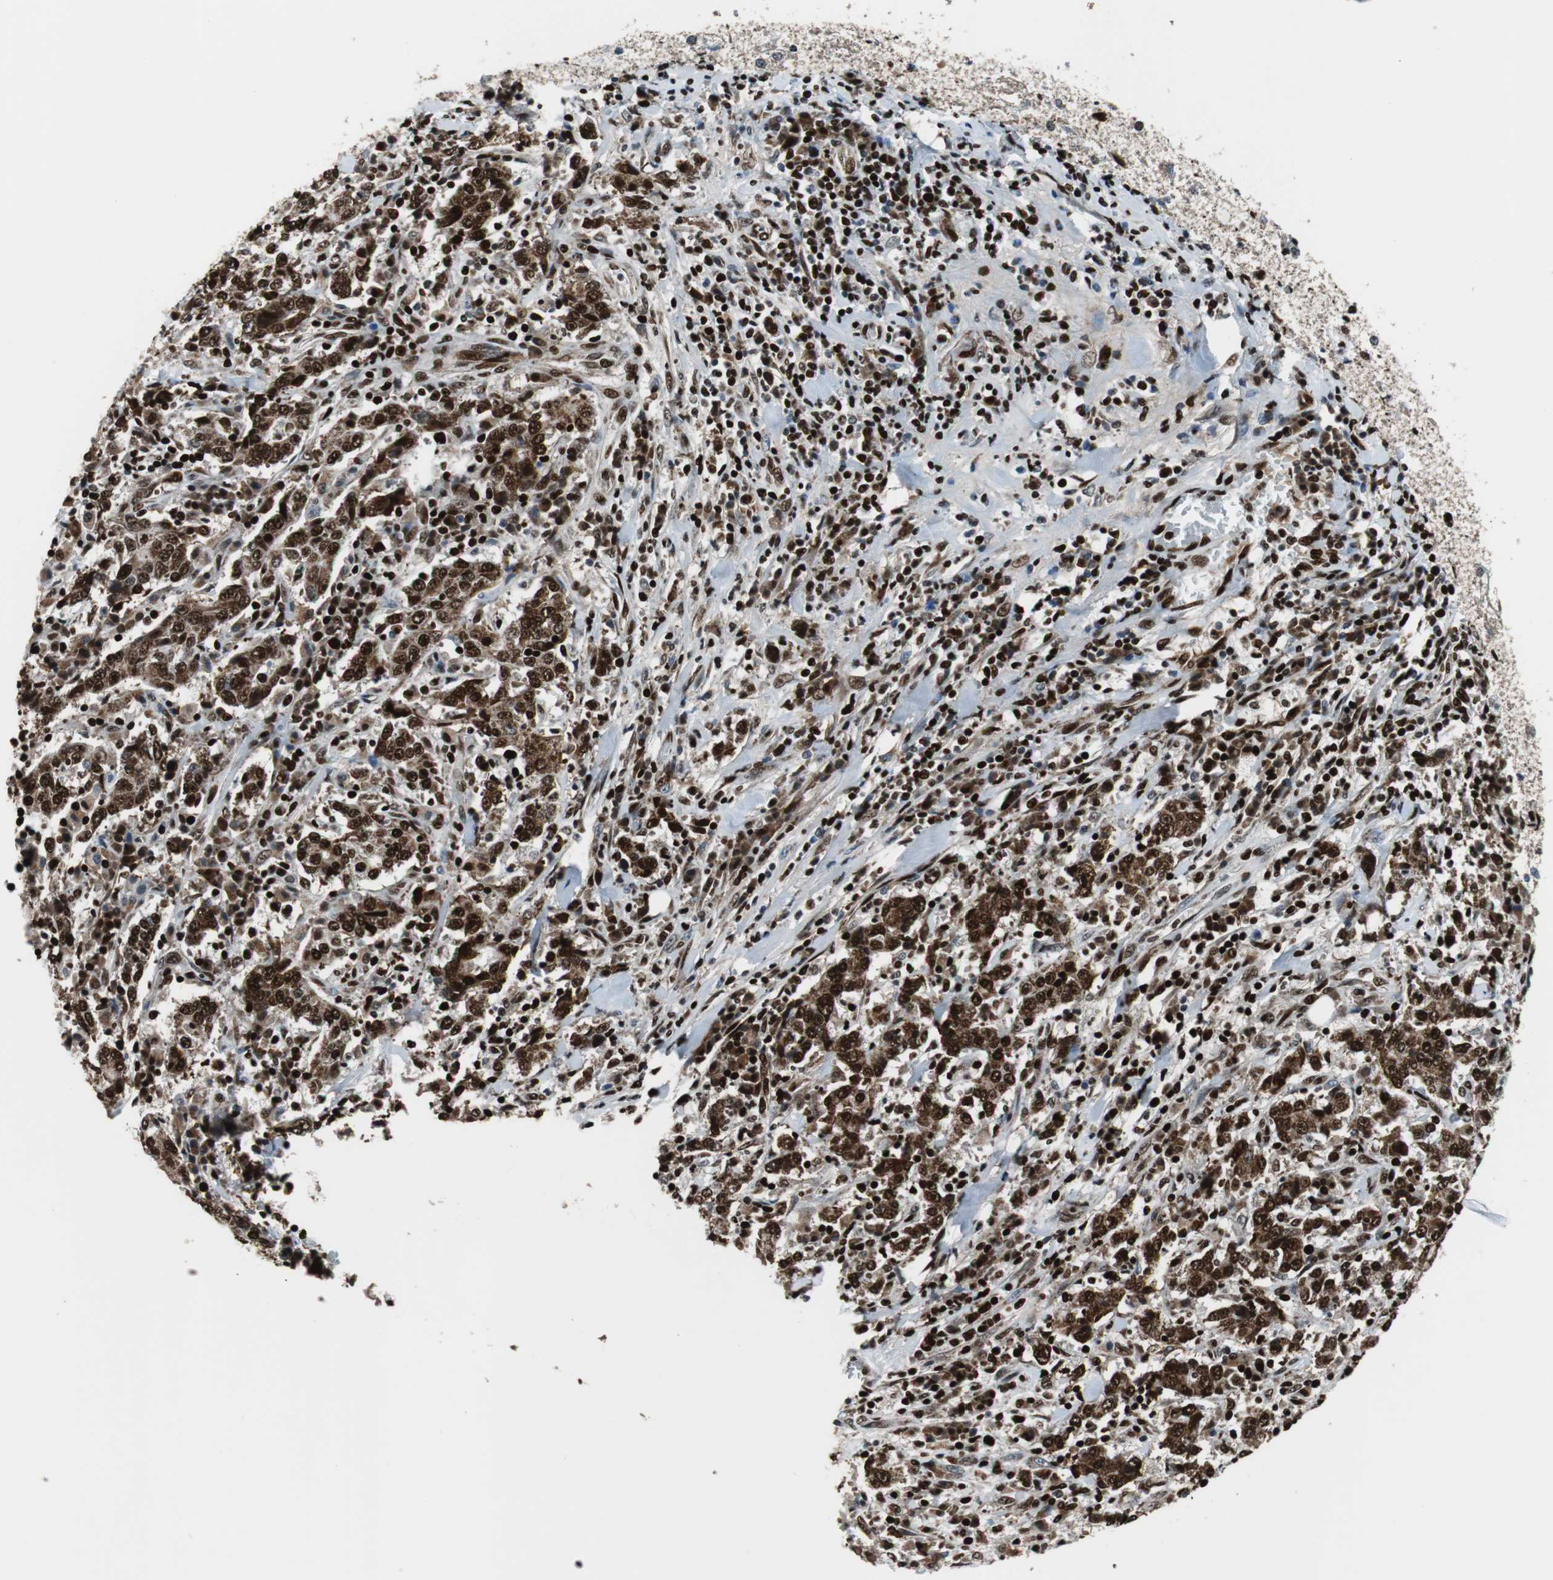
{"staining": {"intensity": "strong", "quantity": ">75%", "location": "nuclear"}, "tissue": "stomach cancer", "cell_type": "Tumor cells", "image_type": "cancer", "snomed": [{"axis": "morphology", "description": "Normal tissue, NOS"}, {"axis": "morphology", "description": "Adenocarcinoma, NOS"}, {"axis": "topography", "description": "Stomach, upper"}, {"axis": "topography", "description": "Stomach"}], "caption": "This micrograph exhibits adenocarcinoma (stomach) stained with immunohistochemistry to label a protein in brown. The nuclear of tumor cells show strong positivity for the protein. Nuclei are counter-stained blue.", "gene": "HDAC1", "patient": {"sex": "male", "age": 59}}